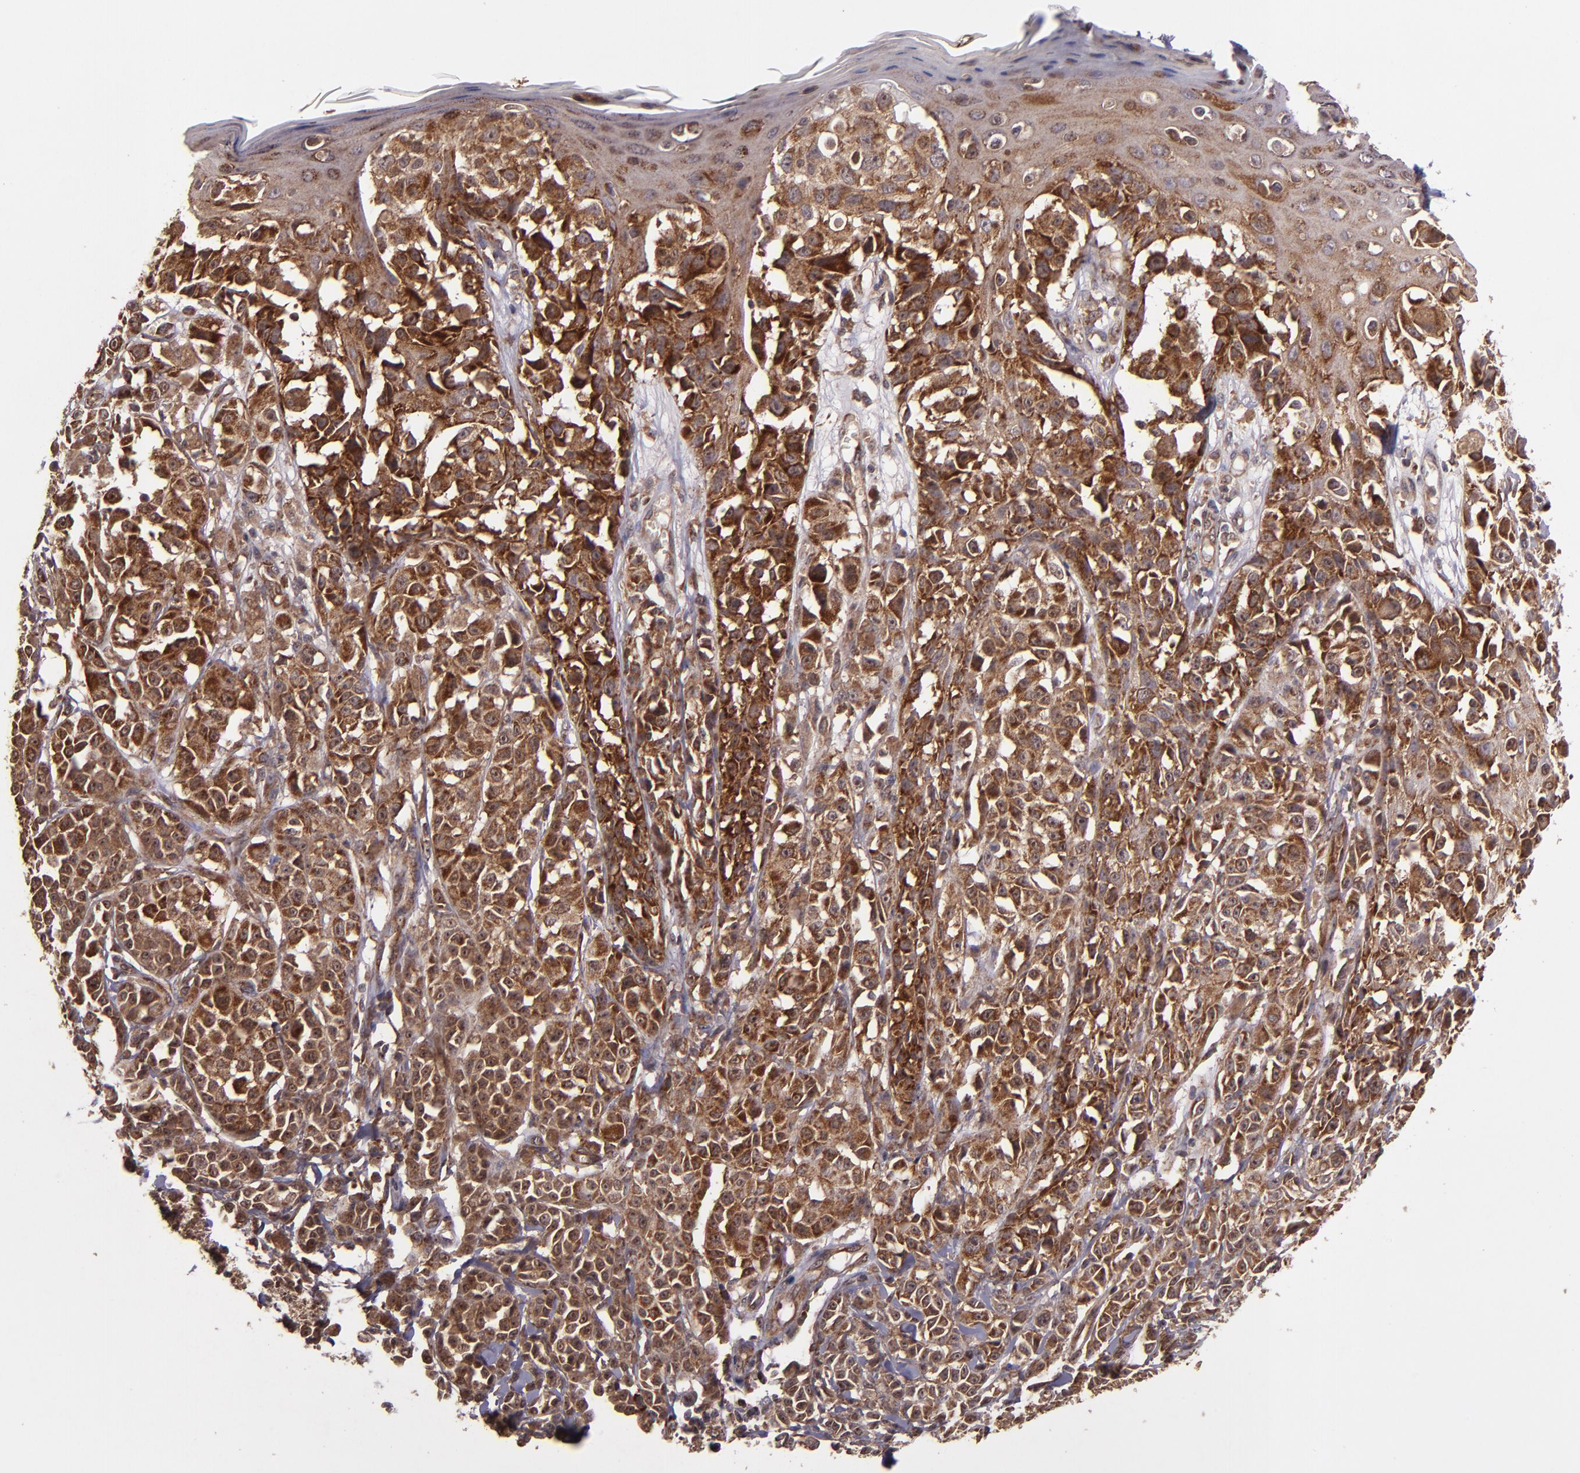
{"staining": {"intensity": "strong", "quantity": ">75%", "location": "cytoplasmic/membranous"}, "tissue": "melanoma", "cell_type": "Tumor cells", "image_type": "cancer", "snomed": [{"axis": "morphology", "description": "Malignant melanoma, NOS"}, {"axis": "topography", "description": "Skin"}], "caption": "Melanoma stained with DAB IHC shows high levels of strong cytoplasmic/membranous staining in approximately >75% of tumor cells.", "gene": "USP51", "patient": {"sex": "female", "age": 38}}